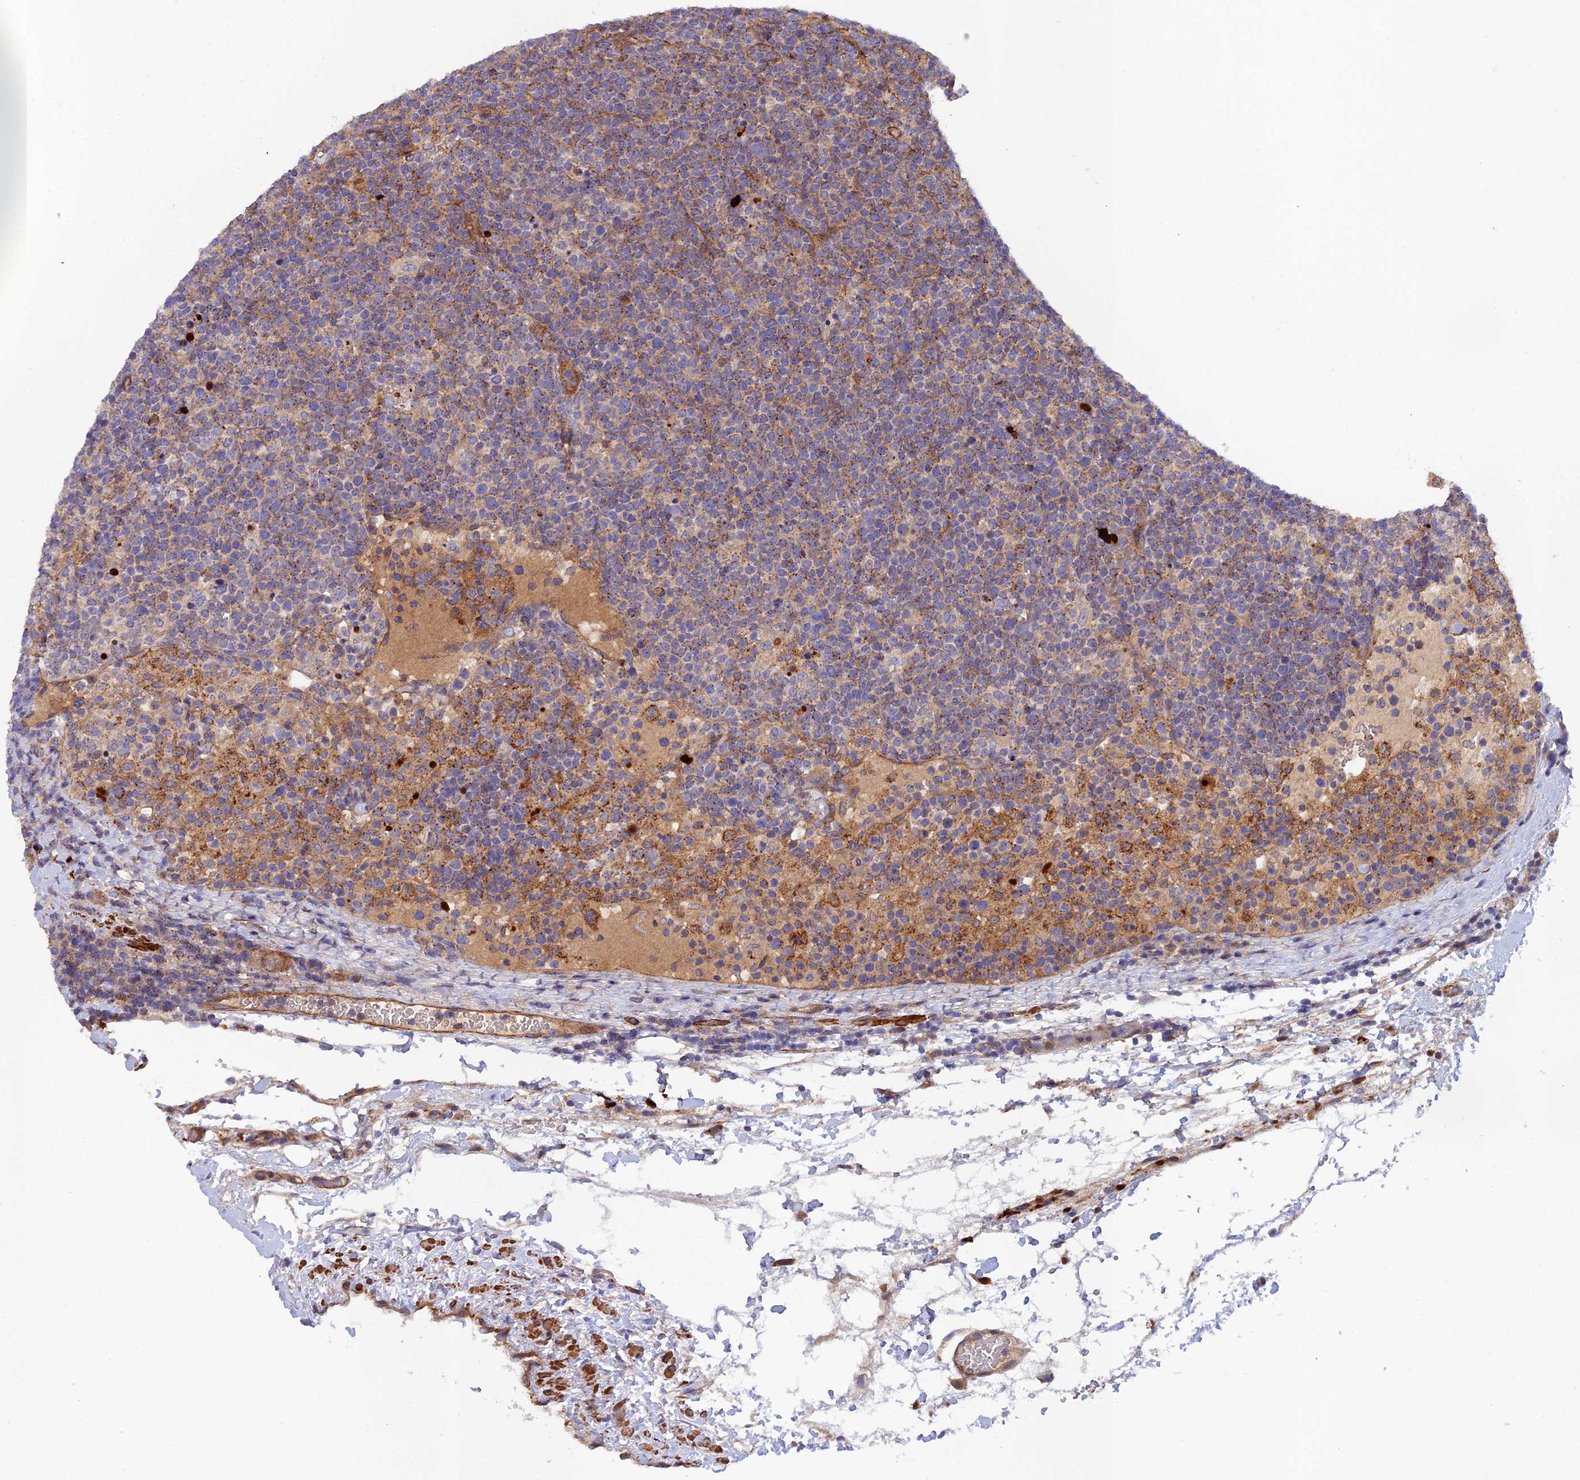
{"staining": {"intensity": "moderate", "quantity": "25%-75%", "location": "cytoplasmic/membranous"}, "tissue": "lymphoma", "cell_type": "Tumor cells", "image_type": "cancer", "snomed": [{"axis": "morphology", "description": "Malignant lymphoma, non-Hodgkin's type, High grade"}, {"axis": "topography", "description": "Lymph node"}], "caption": "This is an image of immunohistochemistry (IHC) staining of lymphoma, which shows moderate expression in the cytoplasmic/membranous of tumor cells.", "gene": "RALGAPA2", "patient": {"sex": "male", "age": 61}}